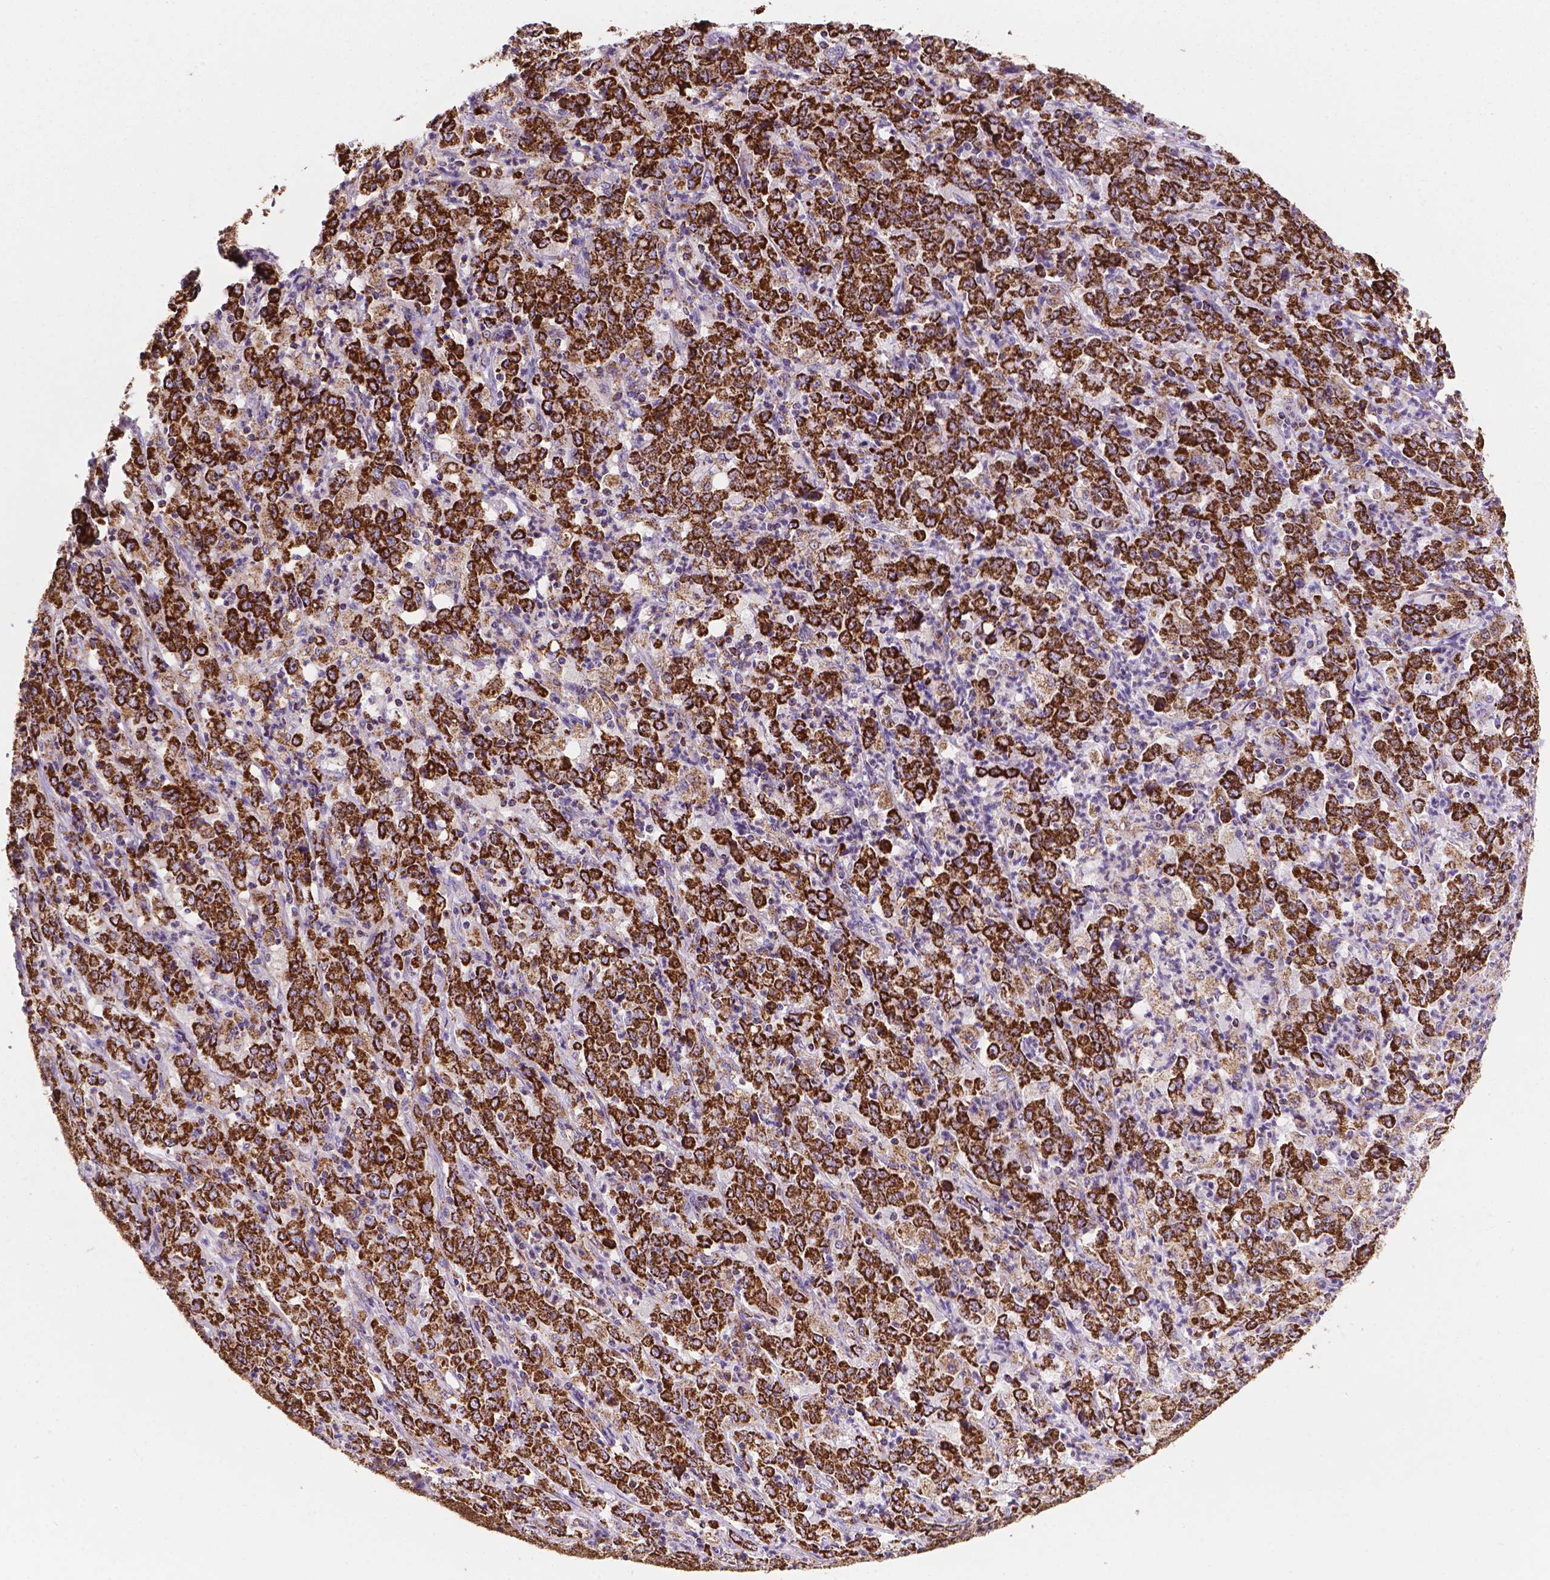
{"staining": {"intensity": "strong", "quantity": ">75%", "location": "cytoplasmic/membranous"}, "tissue": "stomach cancer", "cell_type": "Tumor cells", "image_type": "cancer", "snomed": [{"axis": "morphology", "description": "Adenocarcinoma, NOS"}, {"axis": "topography", "description": "Stomach, lower"}], "caption": "Adenocarcinoma (stomach) was stained to show a protein in brown. There is high levels of strong cytoplasmic/membranous expression in approximately >75% of tumor cells.", "gene": "HSPD1", "patient": {"sex": "female", "age": 71}}